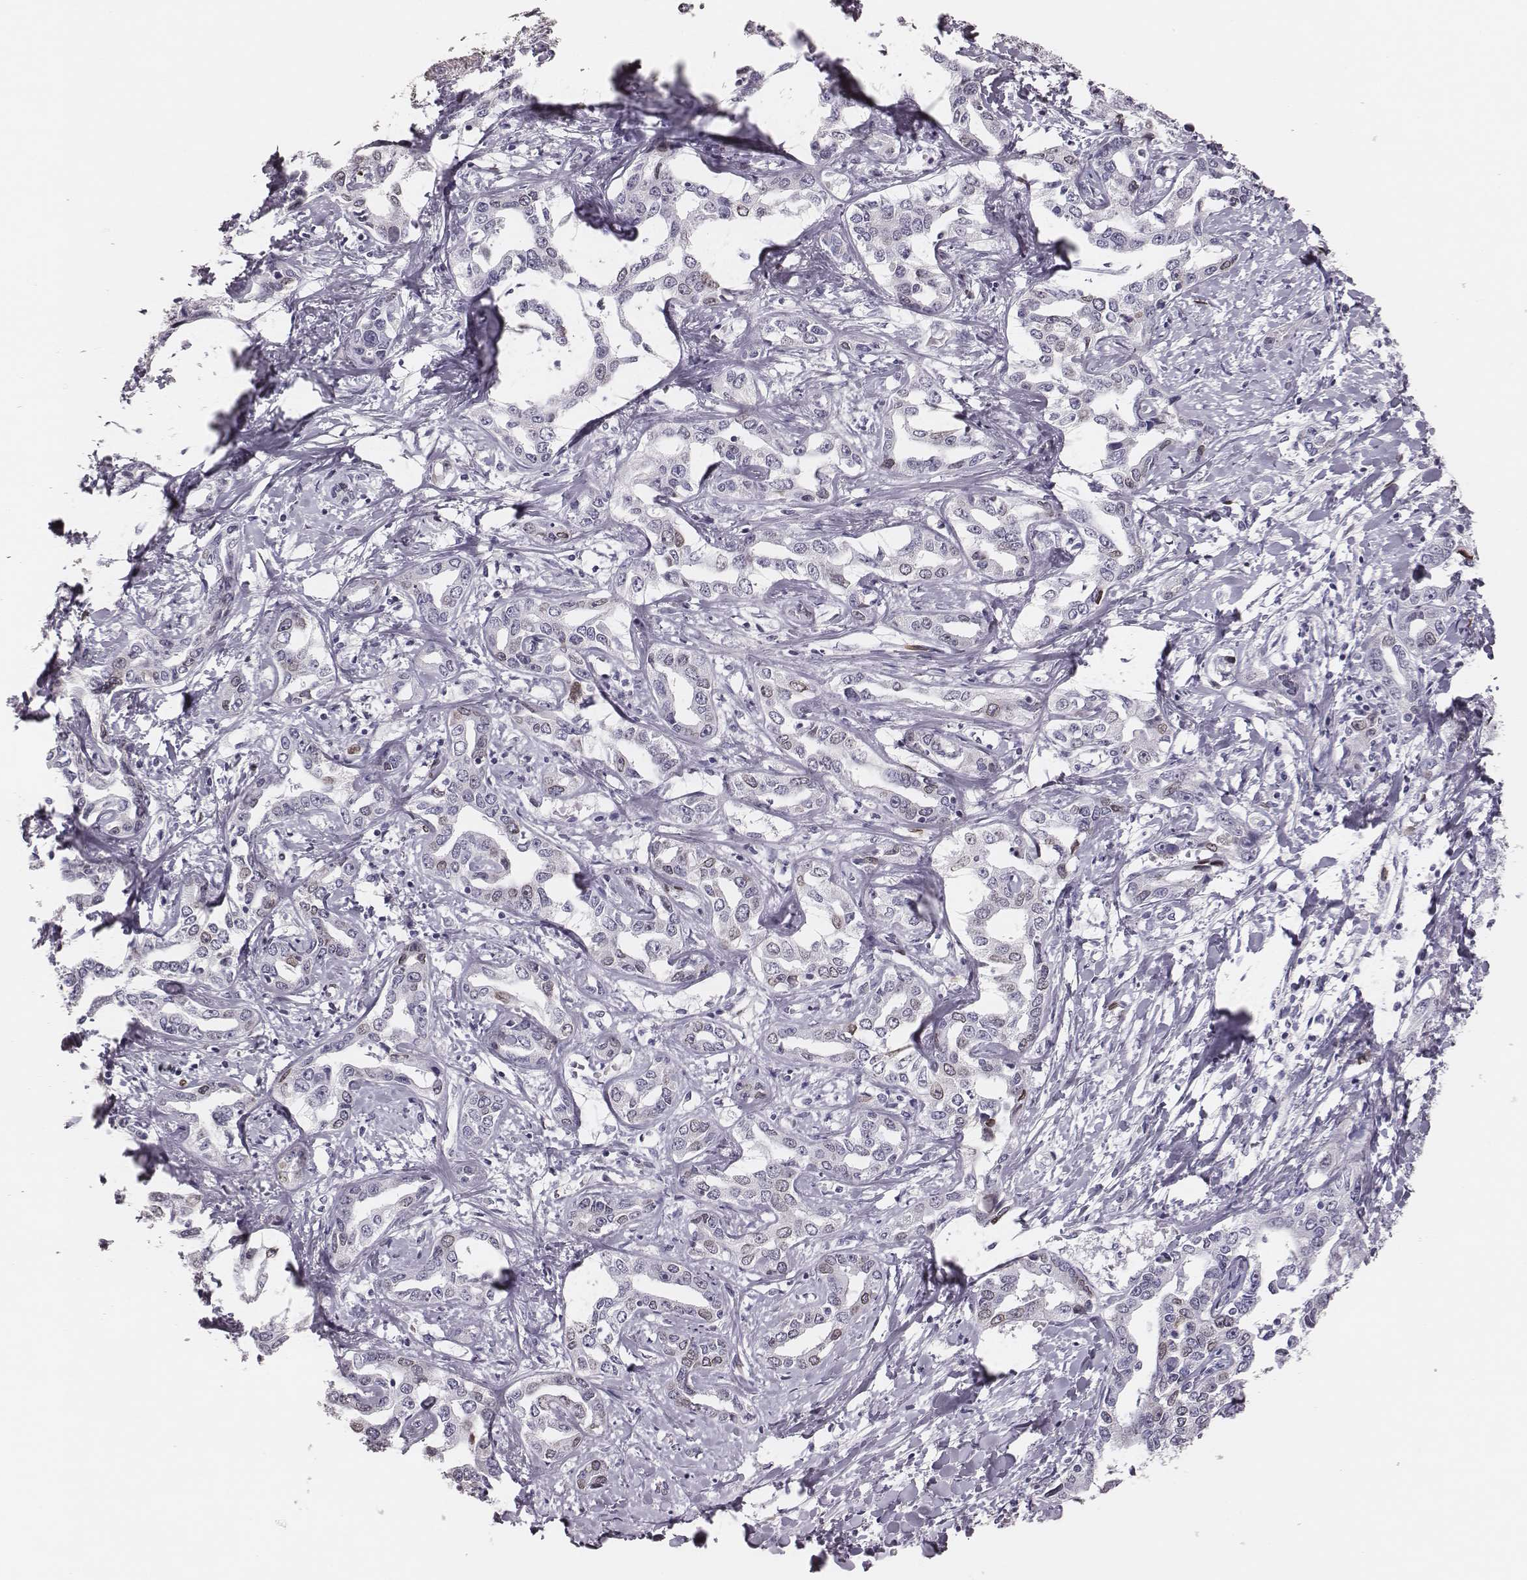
{"staining": {"intensity": "negative", "quantity": "none", "location": "none"}, "tissue": "liver cancer", "cell_type": "Tumor cells", "image_type": "cancer", "snomed": [{"axis": "morphology", "description": "Cholangiocarcinoma"}, {"axis": "topography", "description": "Liver"}], "caption": "There is no significant positivity in tumor cells of cholangiocarcinoma (liver).", "gene": "ADGRF4", "patient": {"sex": "male", "age": 59}}